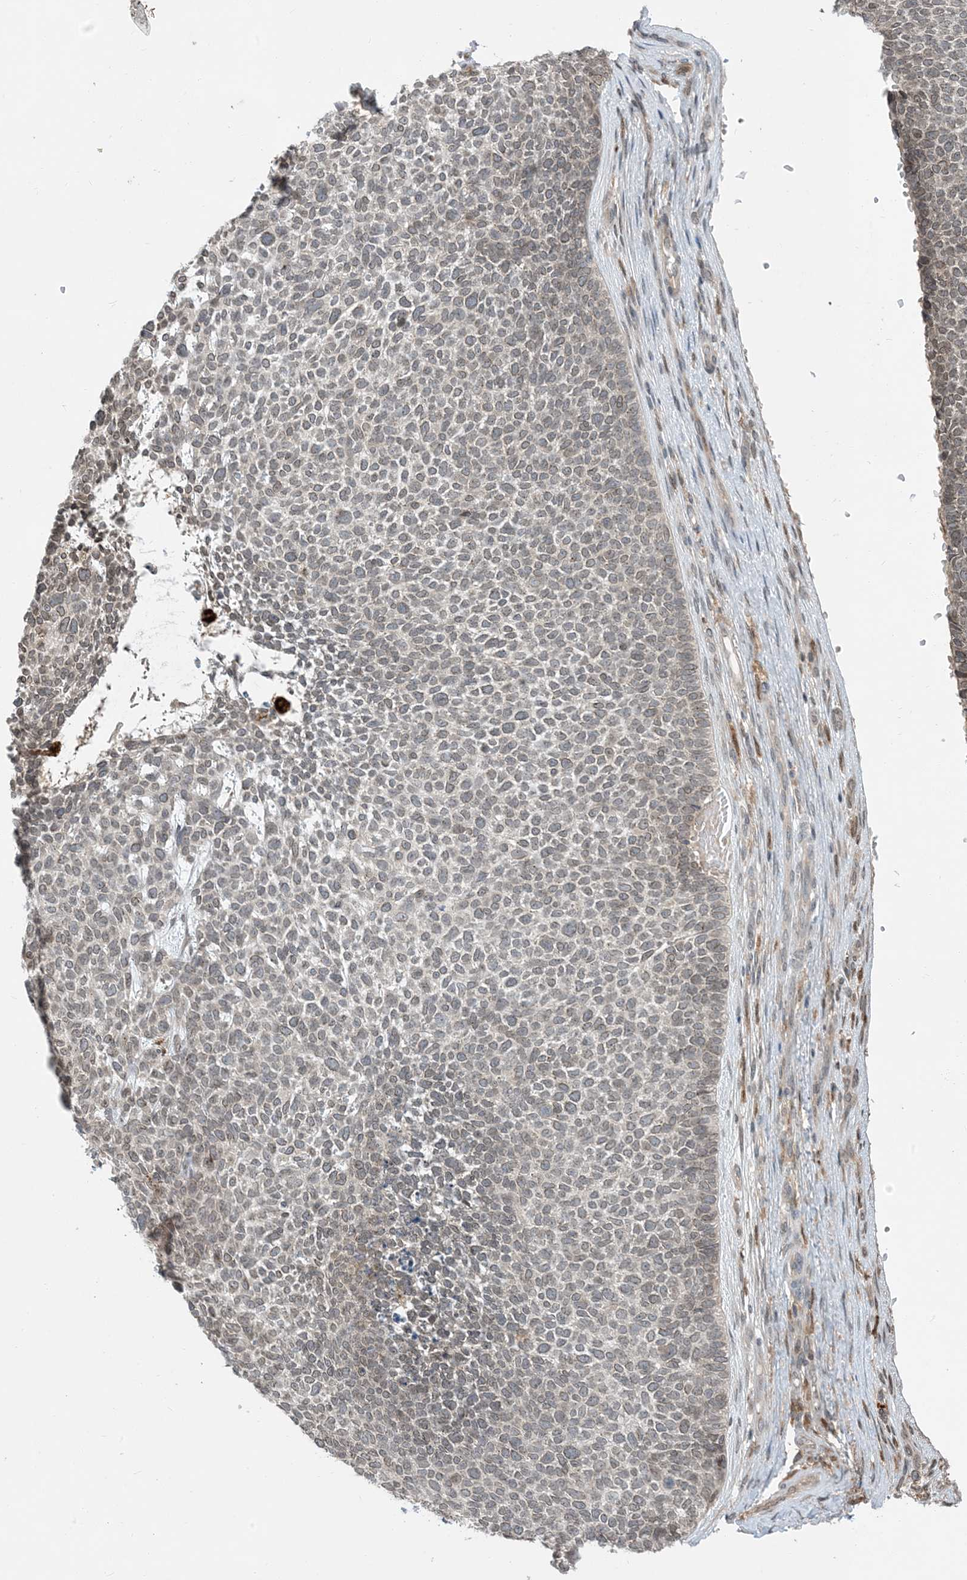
{"staining": {"intensity": "weak", "quantity": "<25%", "location": "cytoplasmic/membranous,nuclear"}, "tissue": "skin cancer", "cell_type": "Tumor cells", "image_type": "cancer", "snomed": [{"axis": "morphology", "description": "Basal cell carcinoma"}, {"axis": "topography", "description": "Skin"}], "caption": "The immunohistochemistry photomicrograph has no significant expression in tumor cells of skin basal cell carcinoma tissue.", "gene": "NAGK", "patient": {"sex": "female", "age": 84}}